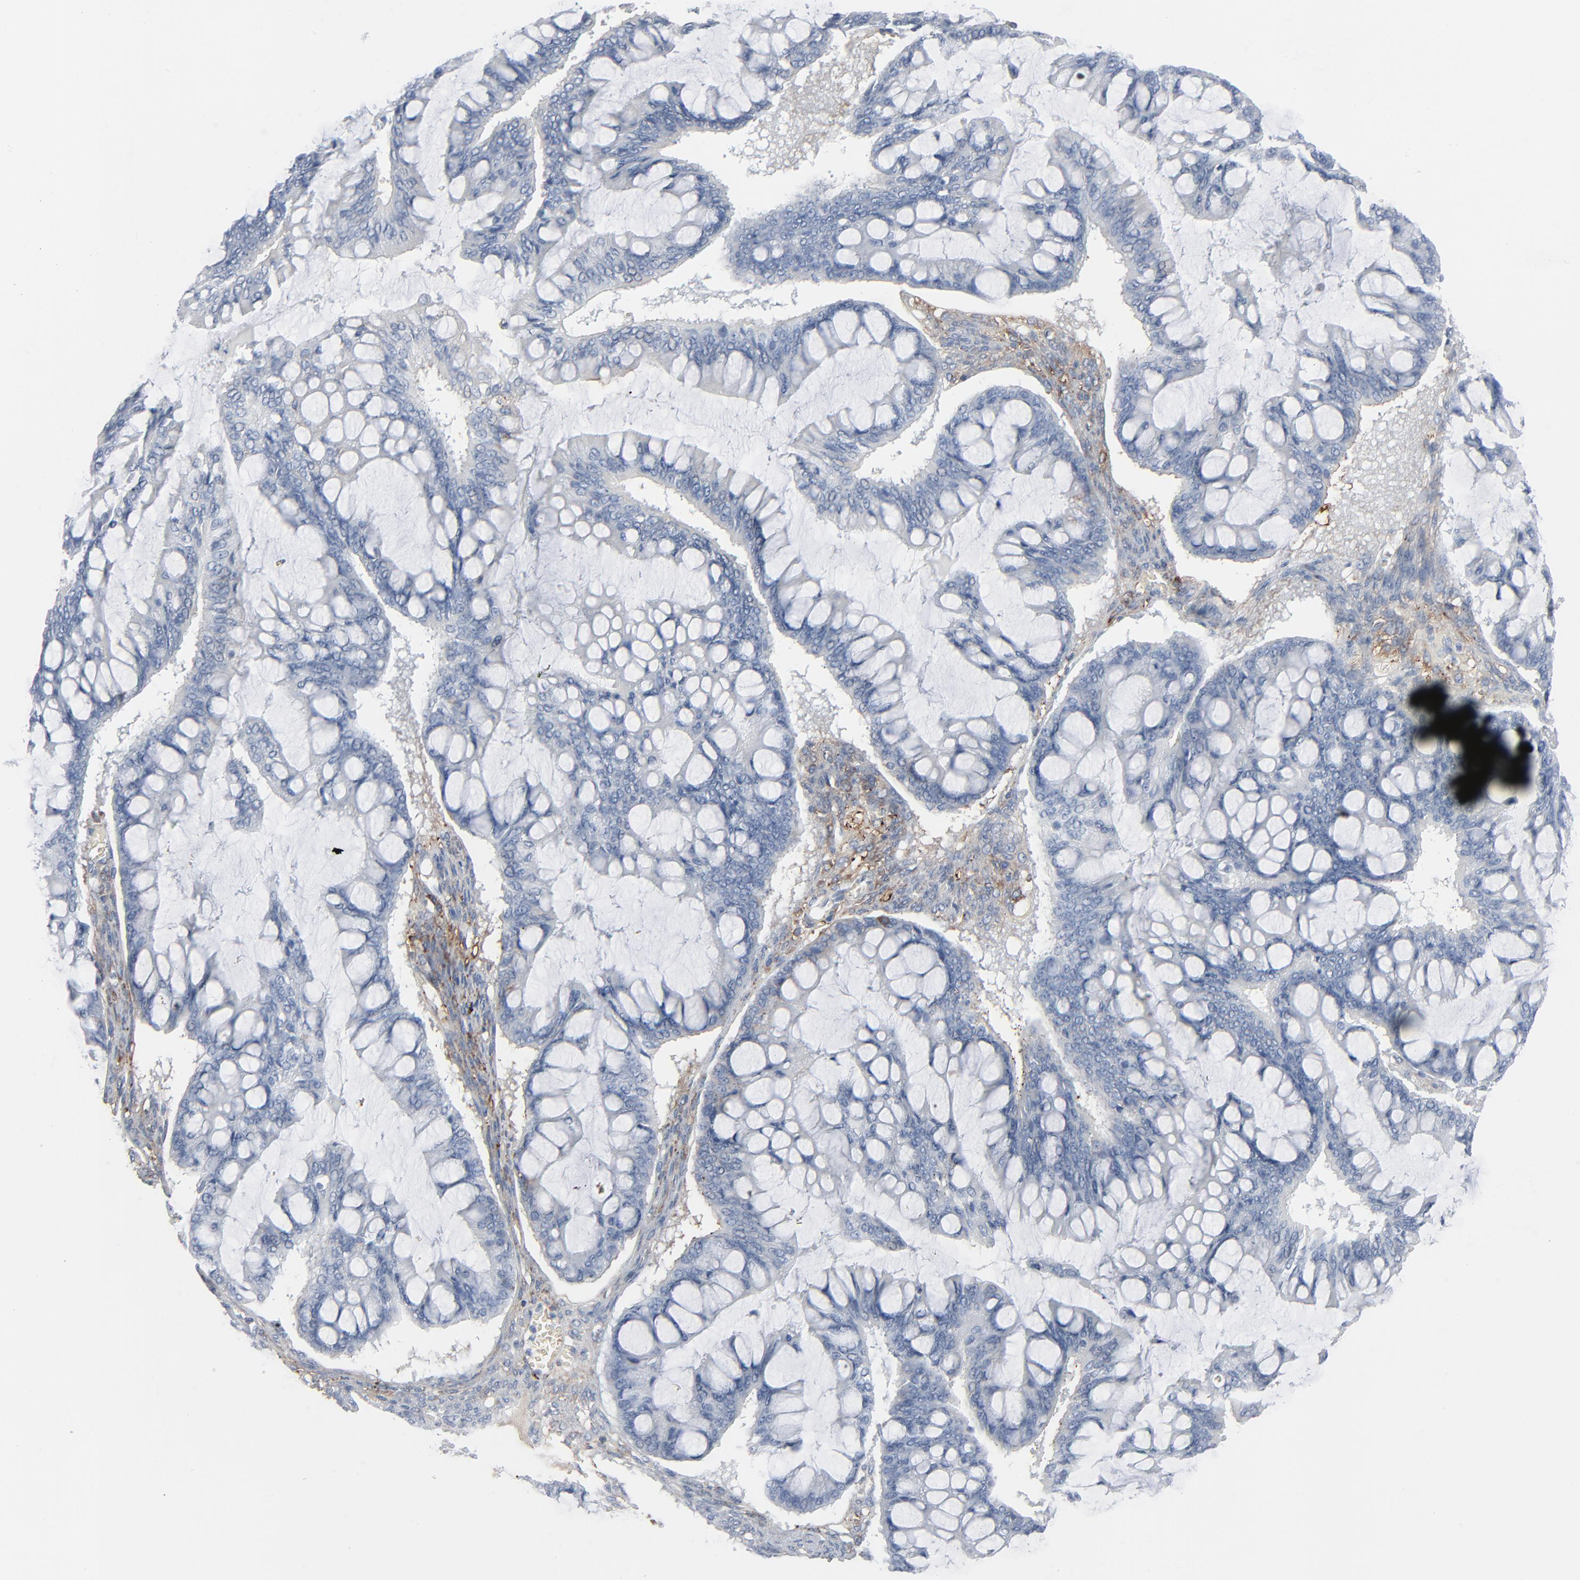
{"staining": {"intensity": "negative", "quantity": "none", "location": "none"}, "tissue": "ovarian cancer", "cell_type": "Tumor cells", "image_type": "cancer", "snomed": [{"axis": "morphology", "description": "Cystadenocarcinoma, mucinous, NOS"}, {"axis": "topography", "description": "Ovary"}], "caption": "This is an IHC image of ovarian cancer. There is no expression in tumor cells.", "gene": "BGN", "patient": {"sex": "female", "age": 73}}